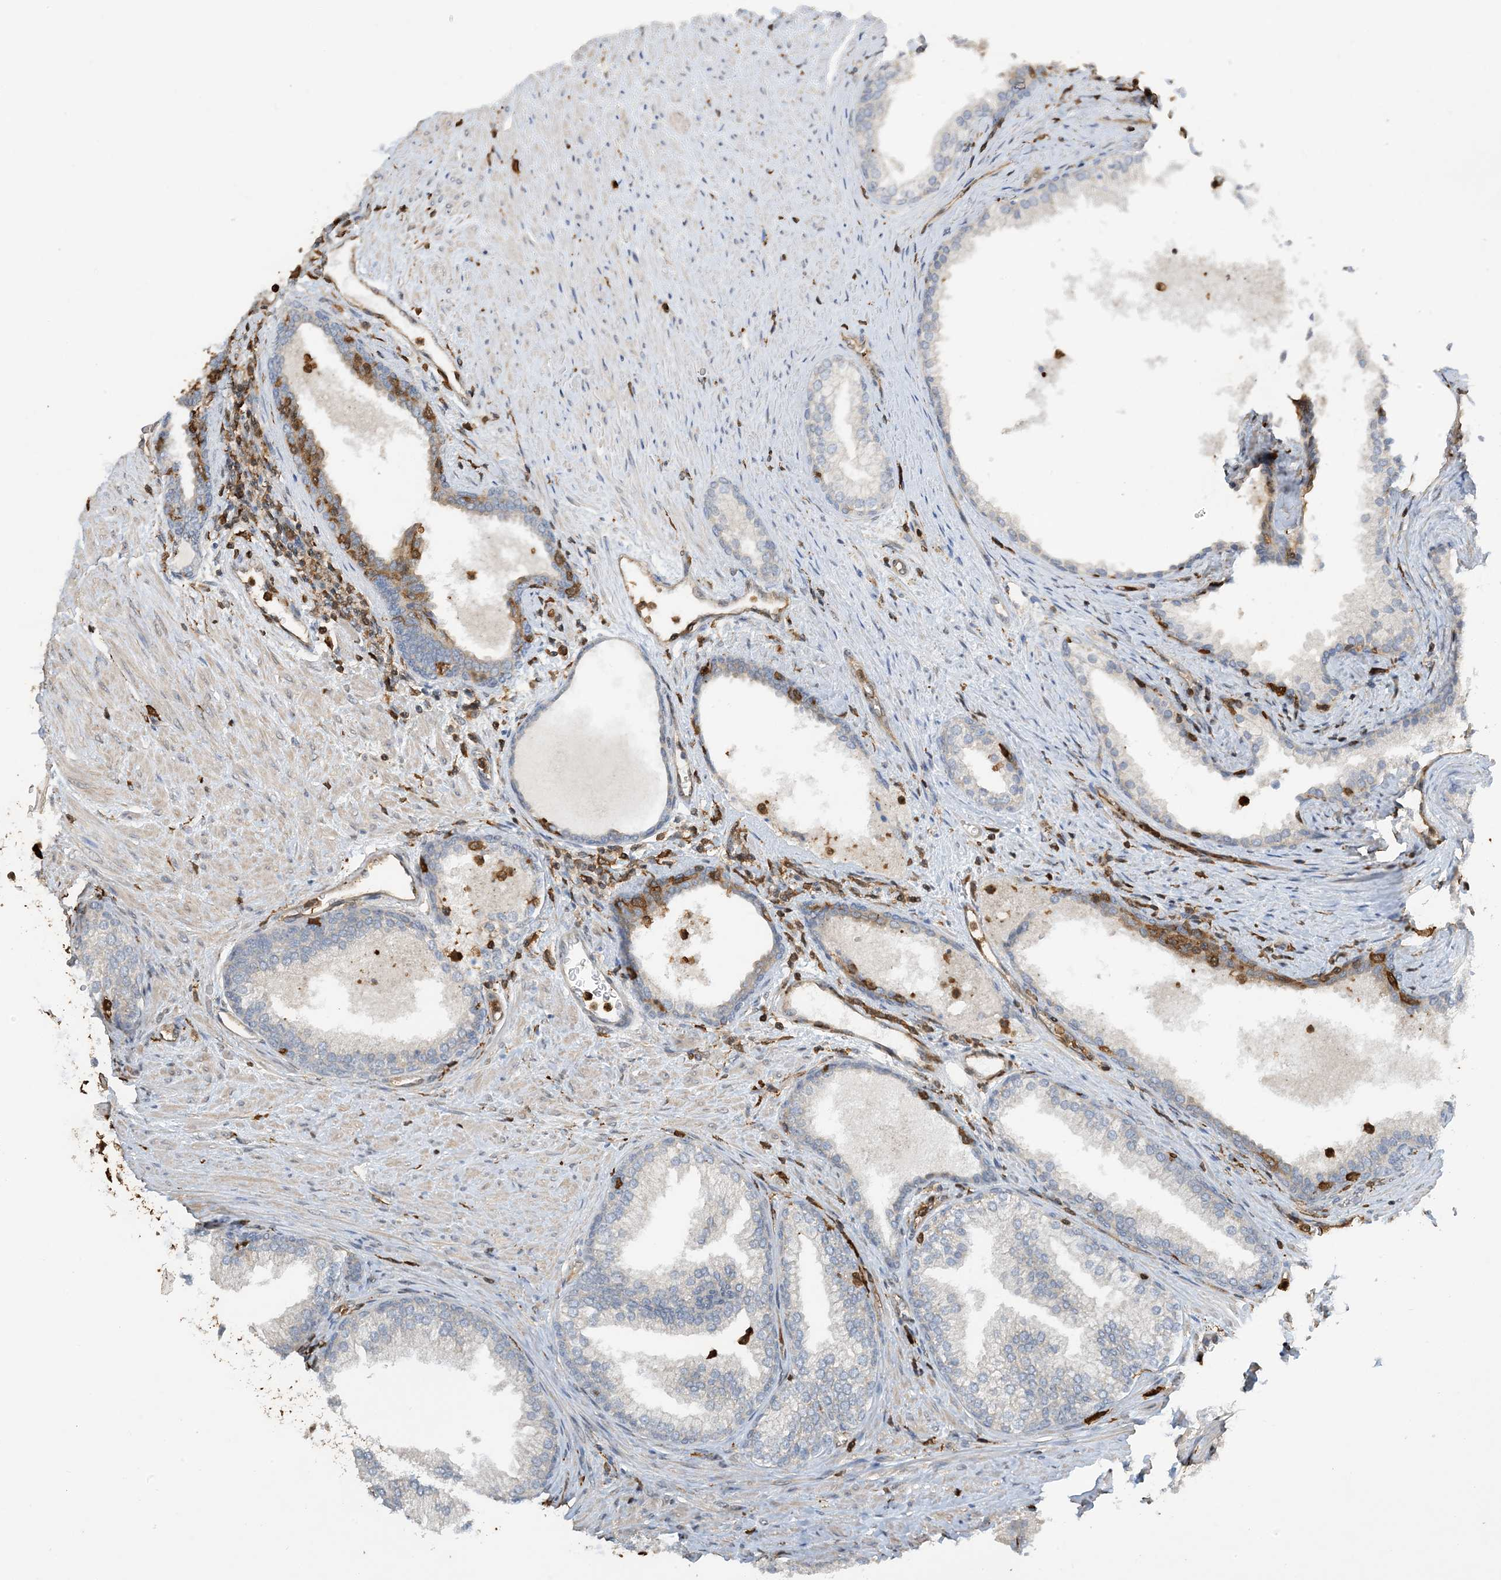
{"staining": {"intensity": "negative", "quantity": "none", "location": "none"}, "tissue": "prostate", "cell_type": "Glandular cells", "image_type": "normal", "snomed": [{"axis": "morphology", "description": "Normal tissue, NOS"}, {"axis": "topography", "description": "Prostate"}], "caption": "This is an IHC histopathology image of normal human prostate. There is no positivity in glandular cells.", "gene": "TMSB4X", "patient": {"sex": "male", "age": 76}}